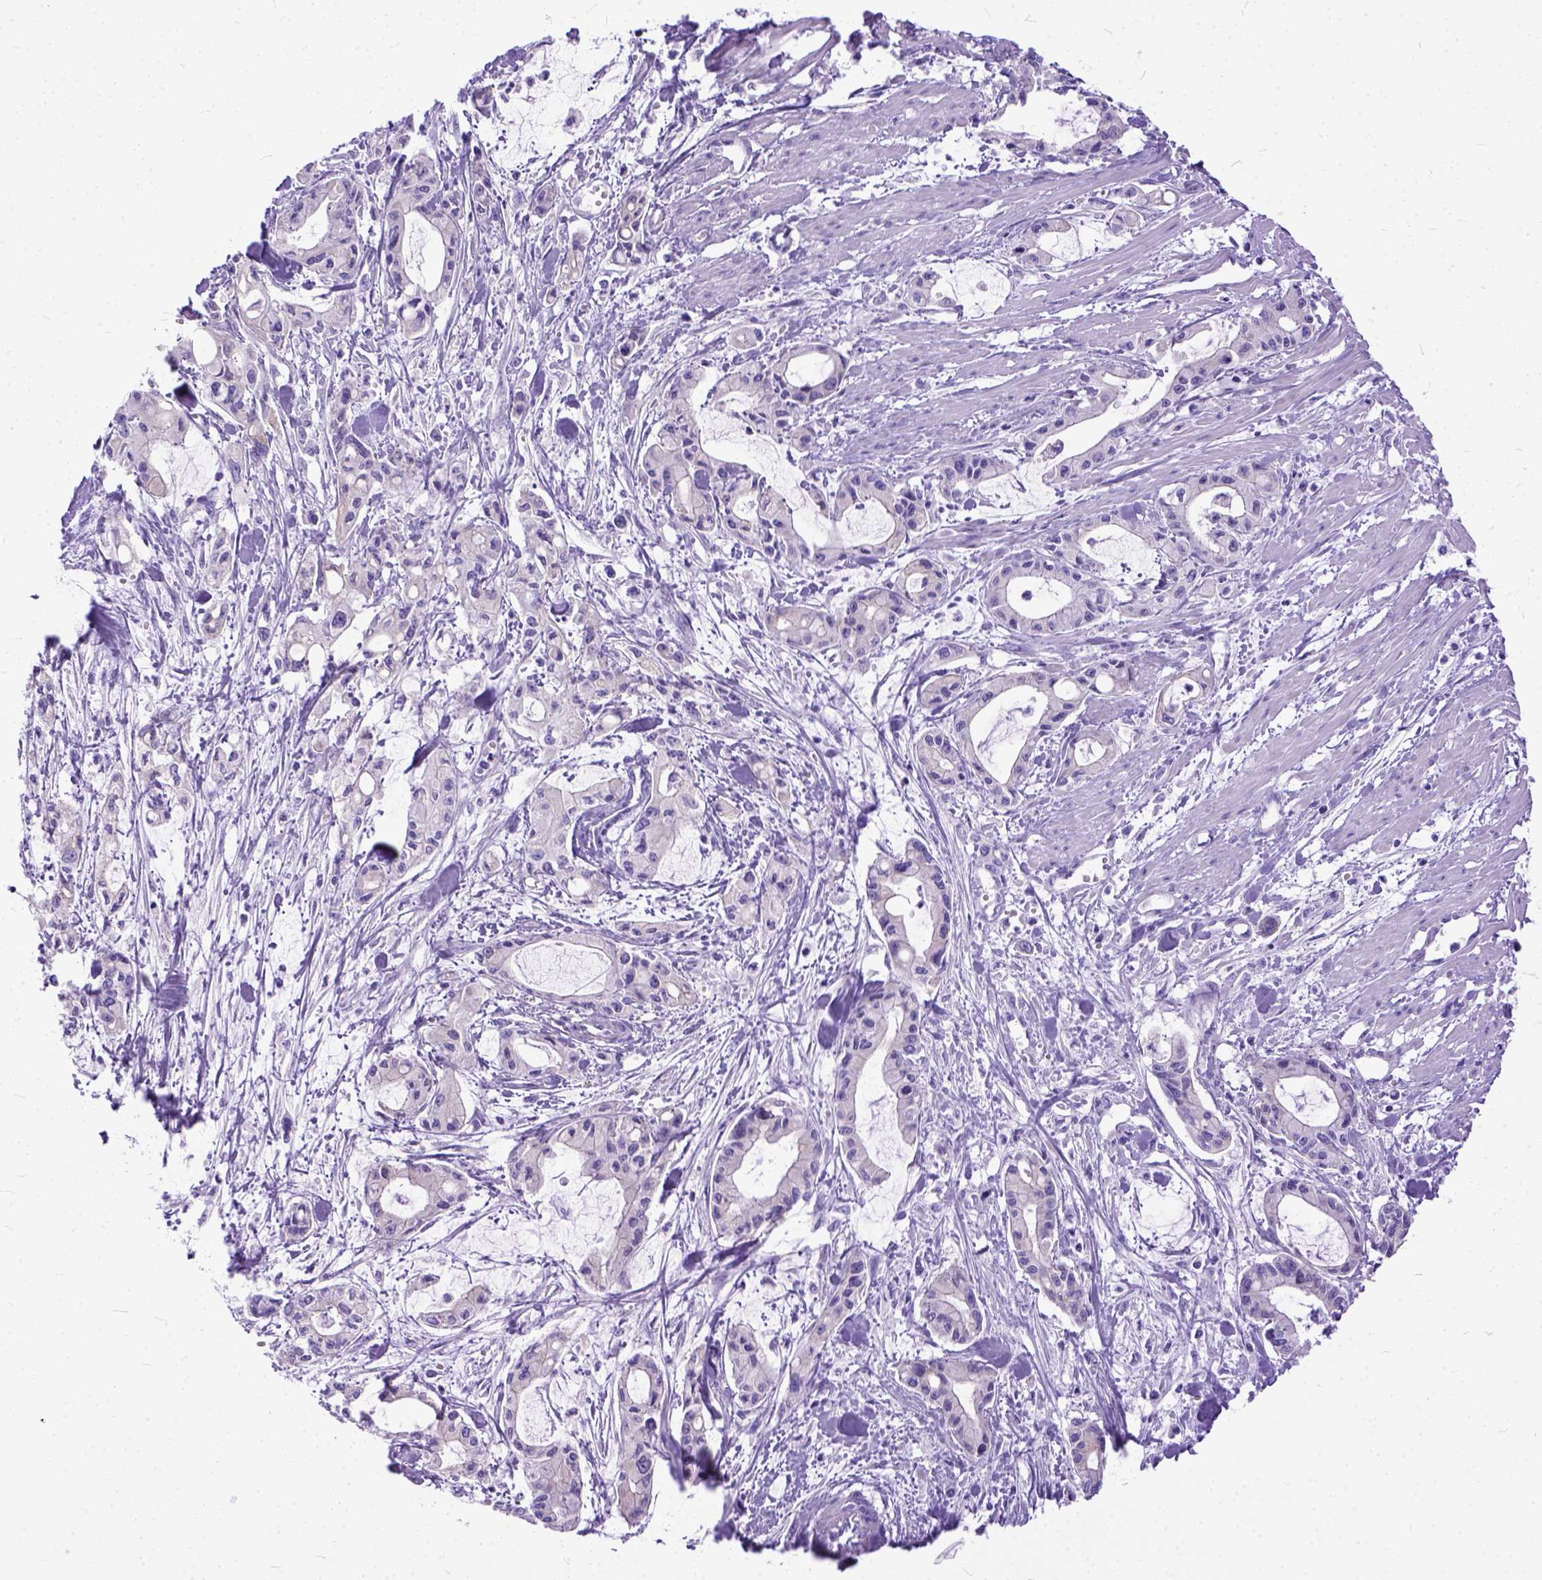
{"staining": {"intensity": "negative", "quantity": "none", "location": "none"}, "tissue": "pancreatic cancer", "cell_type": "Tumor cells", "image_type": "cancer", "snomed": [{"axis": "morphology", "description": "Adenocarcinoma, NOS"}, {"axis": "topography", "description": "Pancreas"}], "caption": "Image shows no protein expression in tumor cells of adenocarcinoma (pancreatic) tissue.", "gene": "PPL", "patient": {"sex": "male", "age": 48}}